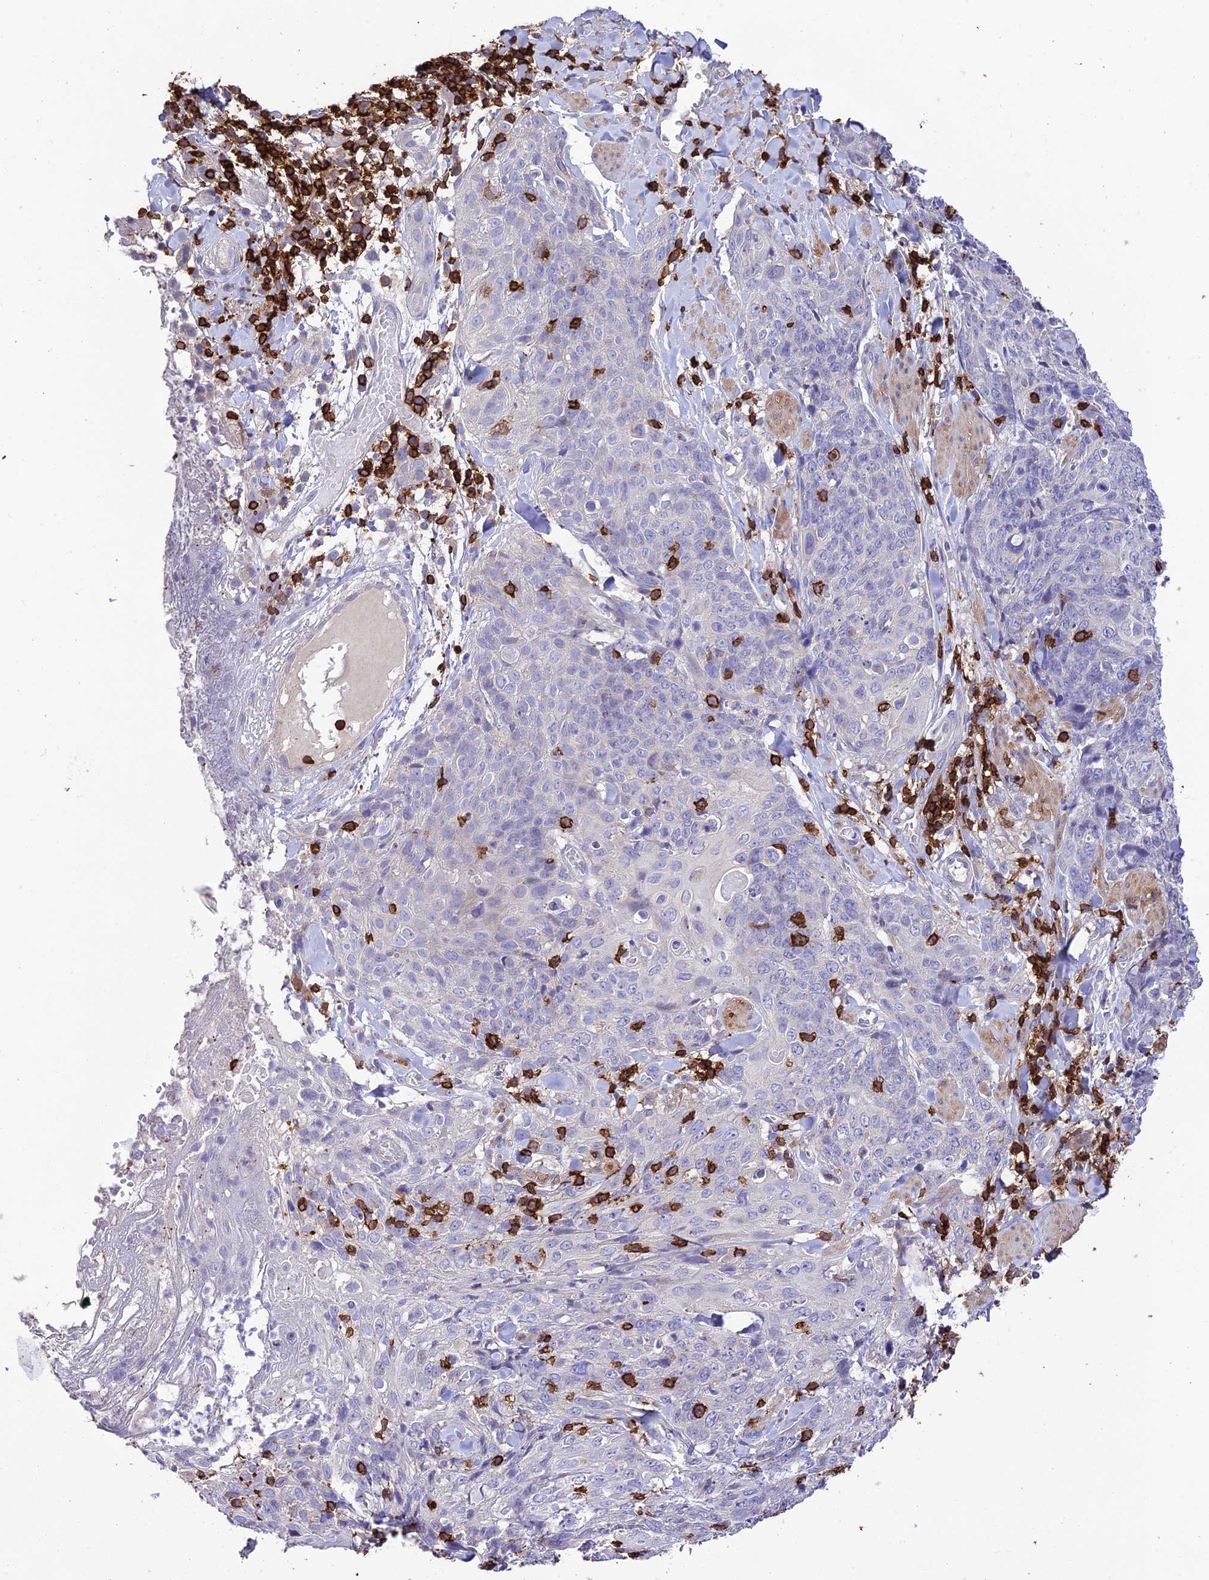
{"staining": {"intensity": "negative", "quantity": "none", "location": "none"}, "tissue": "skin cancer", "cell_type": "Tumor cells", "image_type": "cancer", "snomed": [{"axis": "morphology", "description": "Squamous cell carcinoma, NOS"}, {"axis": "topography", "description": "Skin"}, {"axis": "topography", "description": "Vulva"}], "caption": "Skin cancer (squamous cell carcinoma) was stained to show a protein in brown. There is no significant staining in tumor cells.", "gene": "PTPRCAP", "patient": {"sex": "female", "age": 85}}